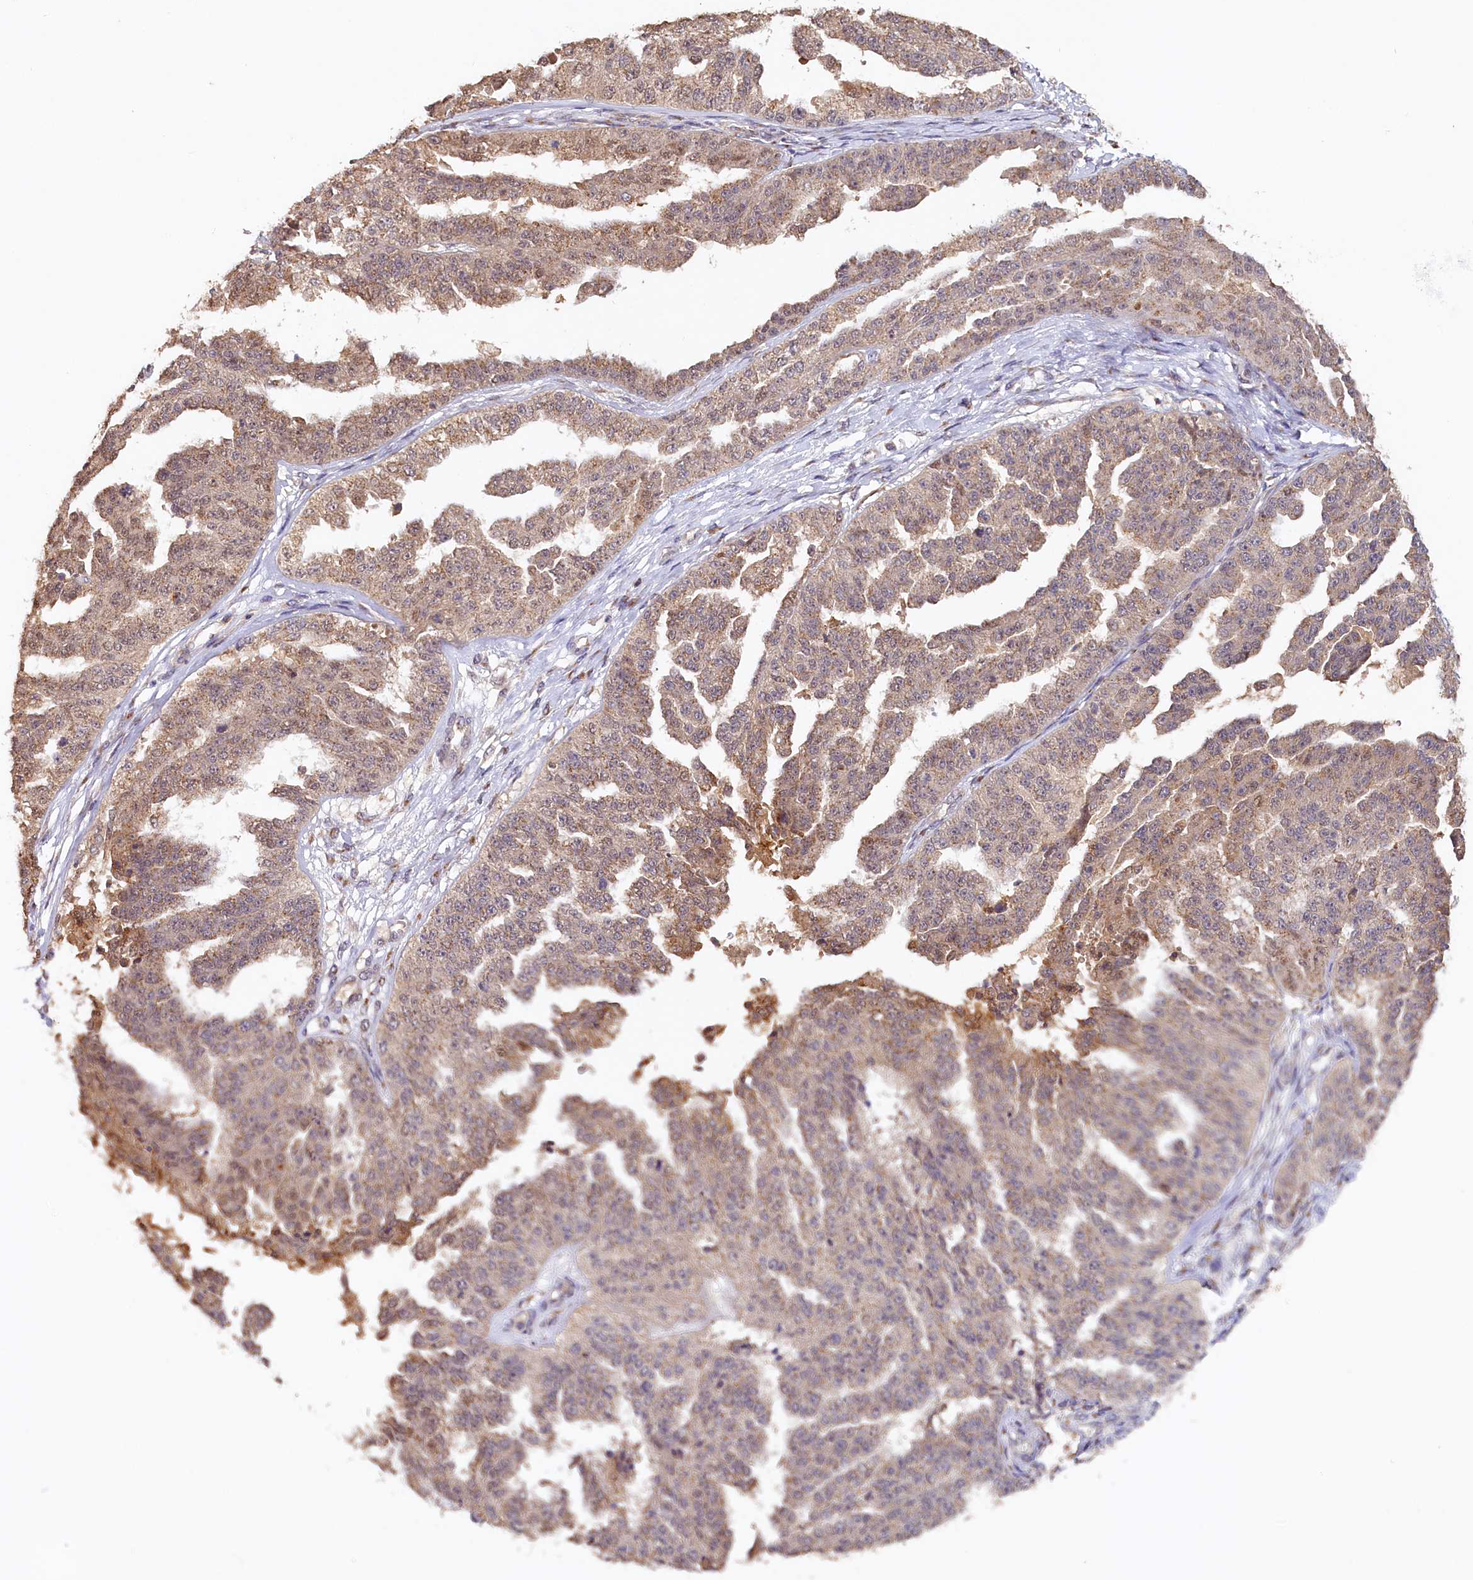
{"staining": {"intensity": "moderate", "quantity": ">75%", "location": "cytoplasmic/membranous"}, "tissue": "ovarian cancer", "cell_type": "Tumor cells", "image_type": "cancer", "snomed": [{"axis": "morphology", "description": "Cystadenocarcinoma, serous, NOS"}, {"axis": "topography", "description": "Ovary"}], "caption": "This is a photomicrograph of immunohistochemistry staining of ovarian cancer (serous cystadenocarcinoma), which shows moderate staining in the cytoplasmic/membranous of tumor cells.", "gene": "TANGO6", "patient": {"sex": "female", "age": 58}}